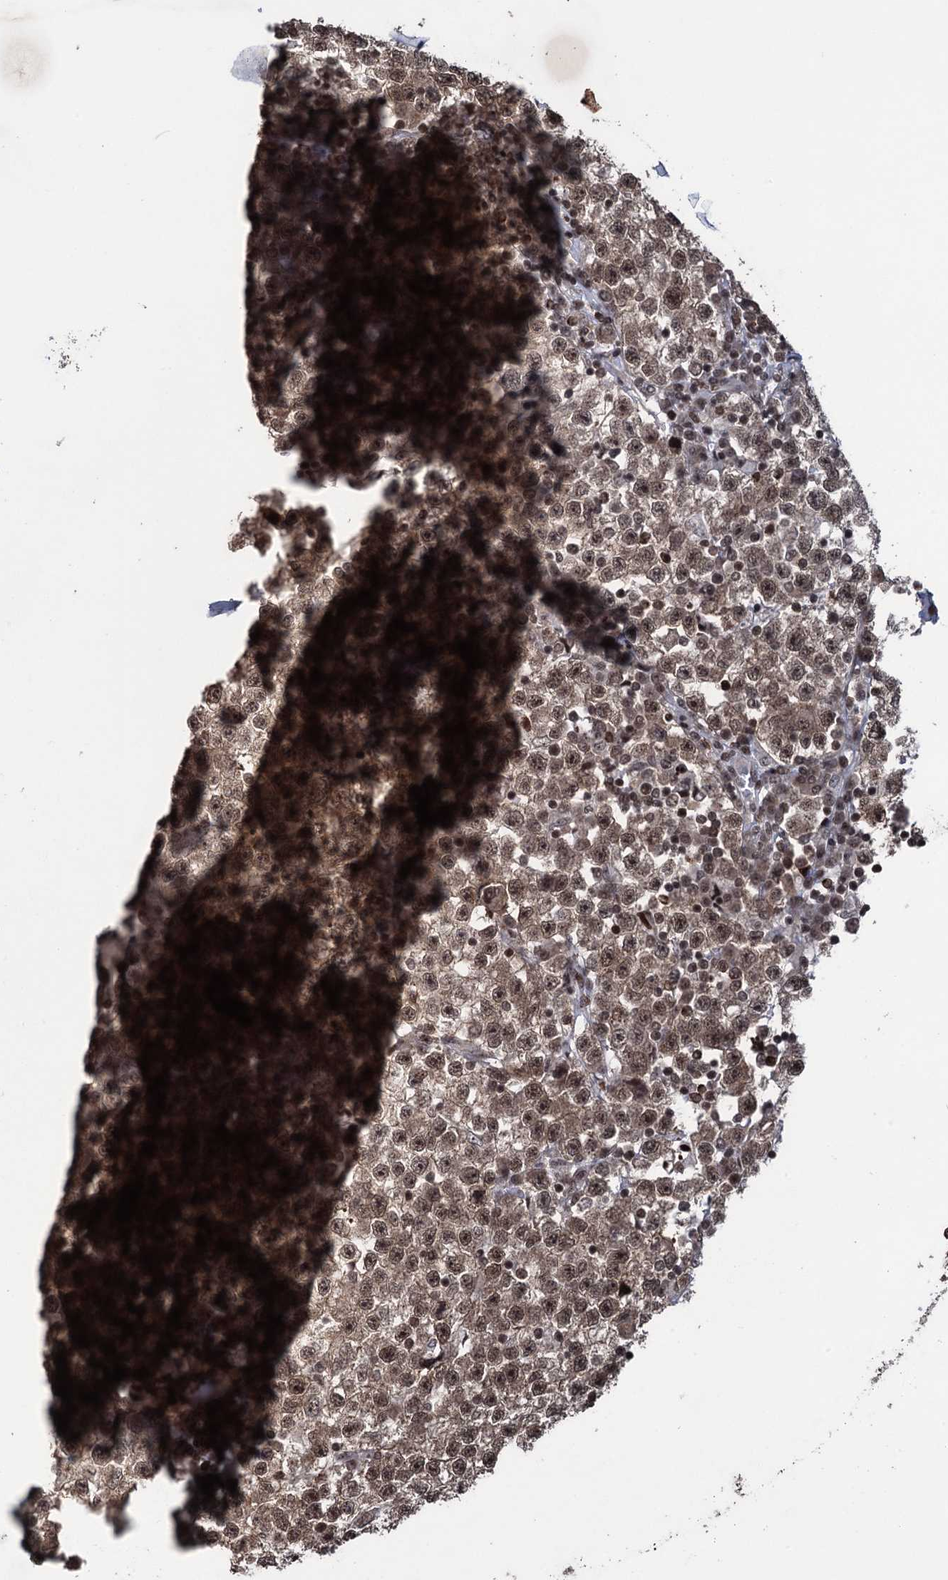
{"staining": {"intensity": "moderate", "quantity": ">75%", "location": "cytoplasmic/membranous,nuclear"}, "tissue": "testis cancer", "cell_type": "Tumor cells", "image_type": "cancer", "snomed": [{"axis": "morphology", "description": "Seminoma, NOS"}, {"axis": "topography", "description": "Testis"}], "caption": "About >75% of tumor cells in testis cancer (seminoma) reveal moderate cytoplasmic/membranous and nuclear protein expression as visualized by brown immunohistochemical staining.", "gene": "ZNF169", "patient": {"sex": "male", "age": 22}}